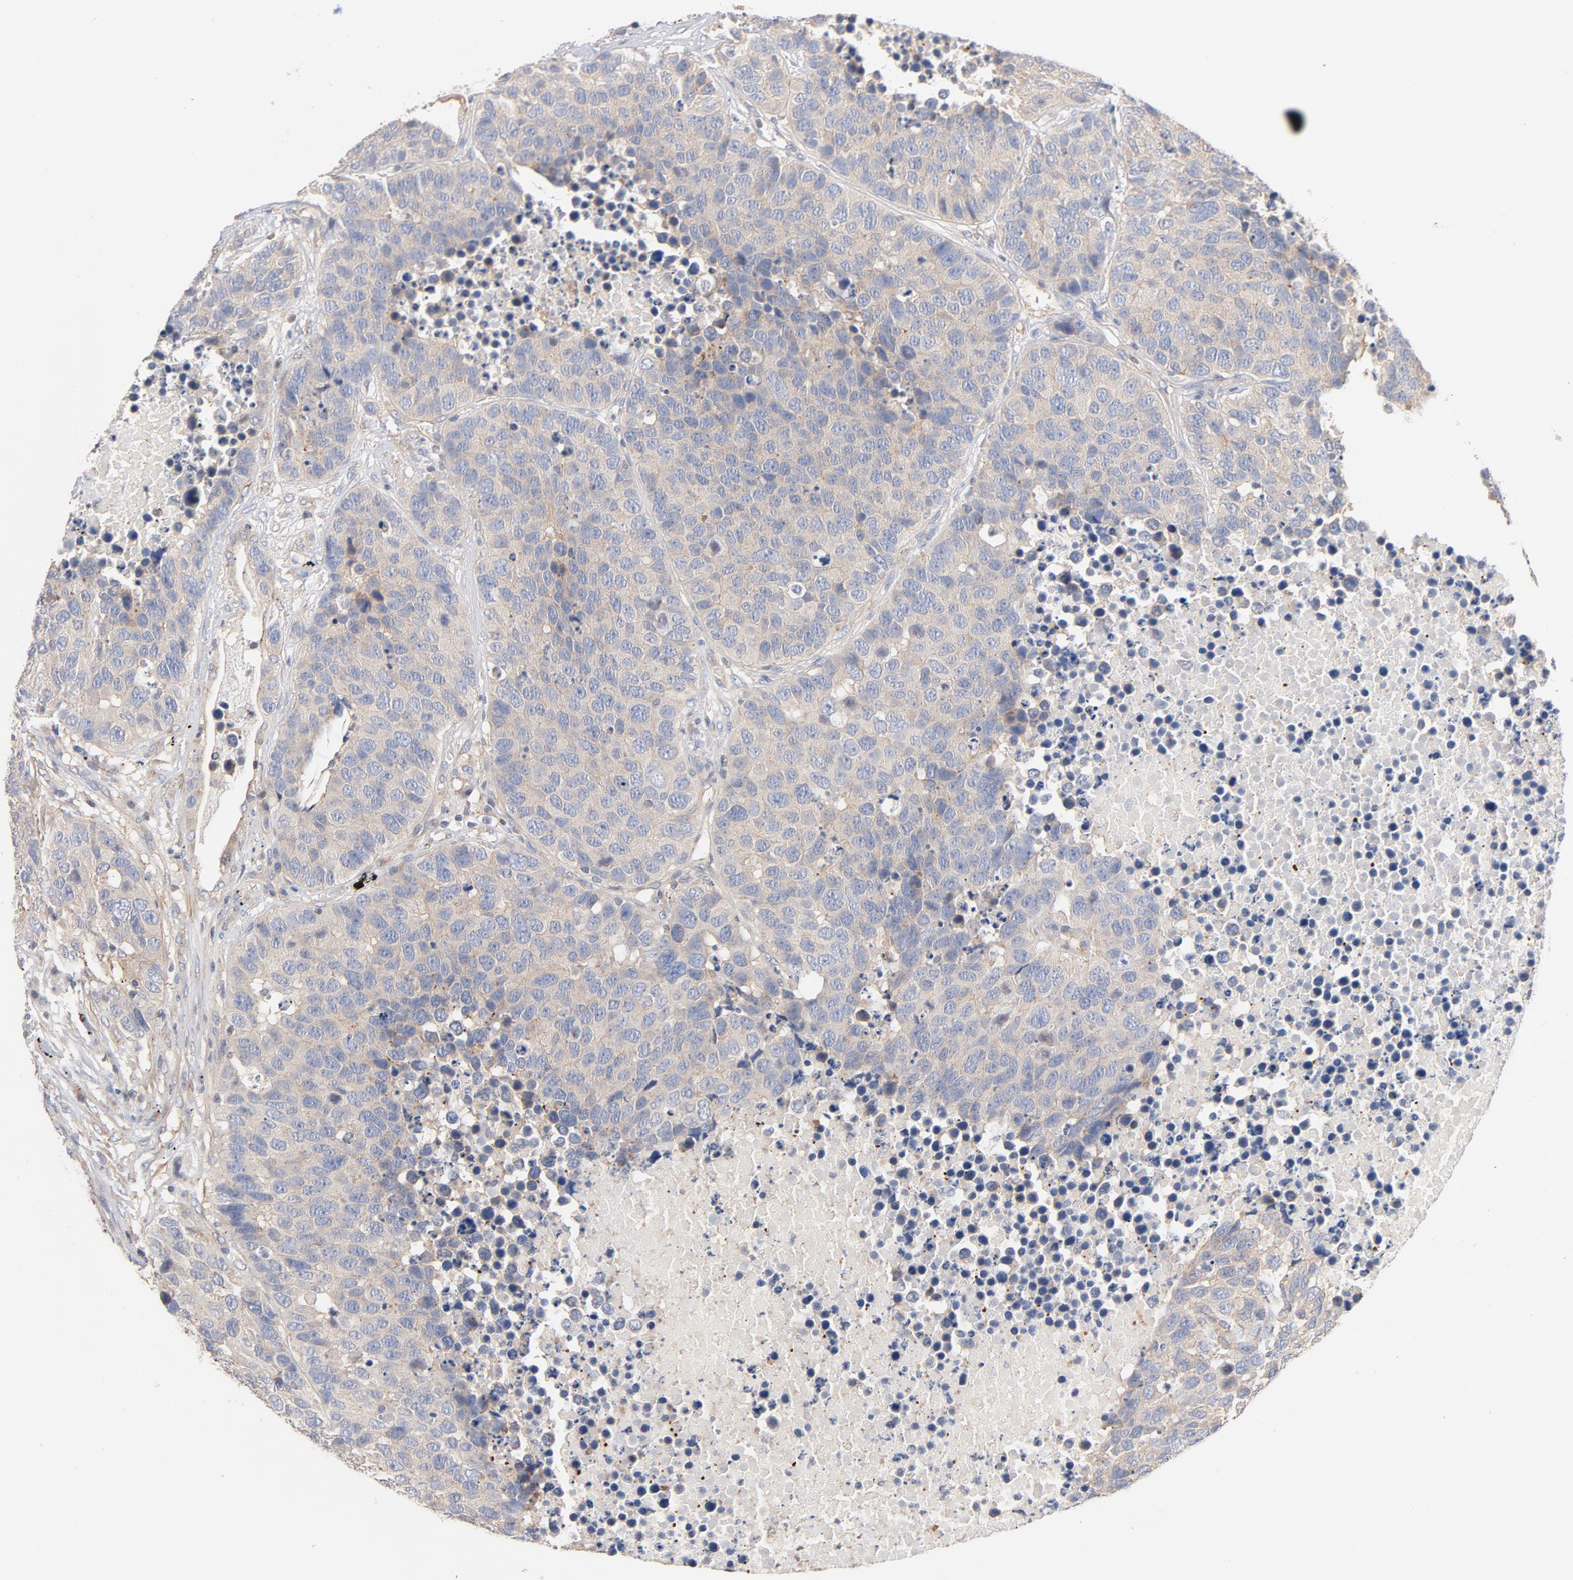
{"staining": {"intensity": "weak", "quantity": ">75%", "location": "cytoplasmic/membranous"}, "tissue": "carcinoid", "cell_type": "Tumor cells", "image_type": "cancer", "snomed": [{"axis": "morphology", "description": "Carcinoid, malignant, NOS"}, {"axis": "topography", "description": "Lung"}], "caption": "Approximately >75% of tumor cells in carcinoid (malignant) show weak cytoplasmic/membranous protein positivity as visualized by brown immunohistochemical staining.", "gene": "STRN3", "patient": {"sex": "male", "age": 60}}